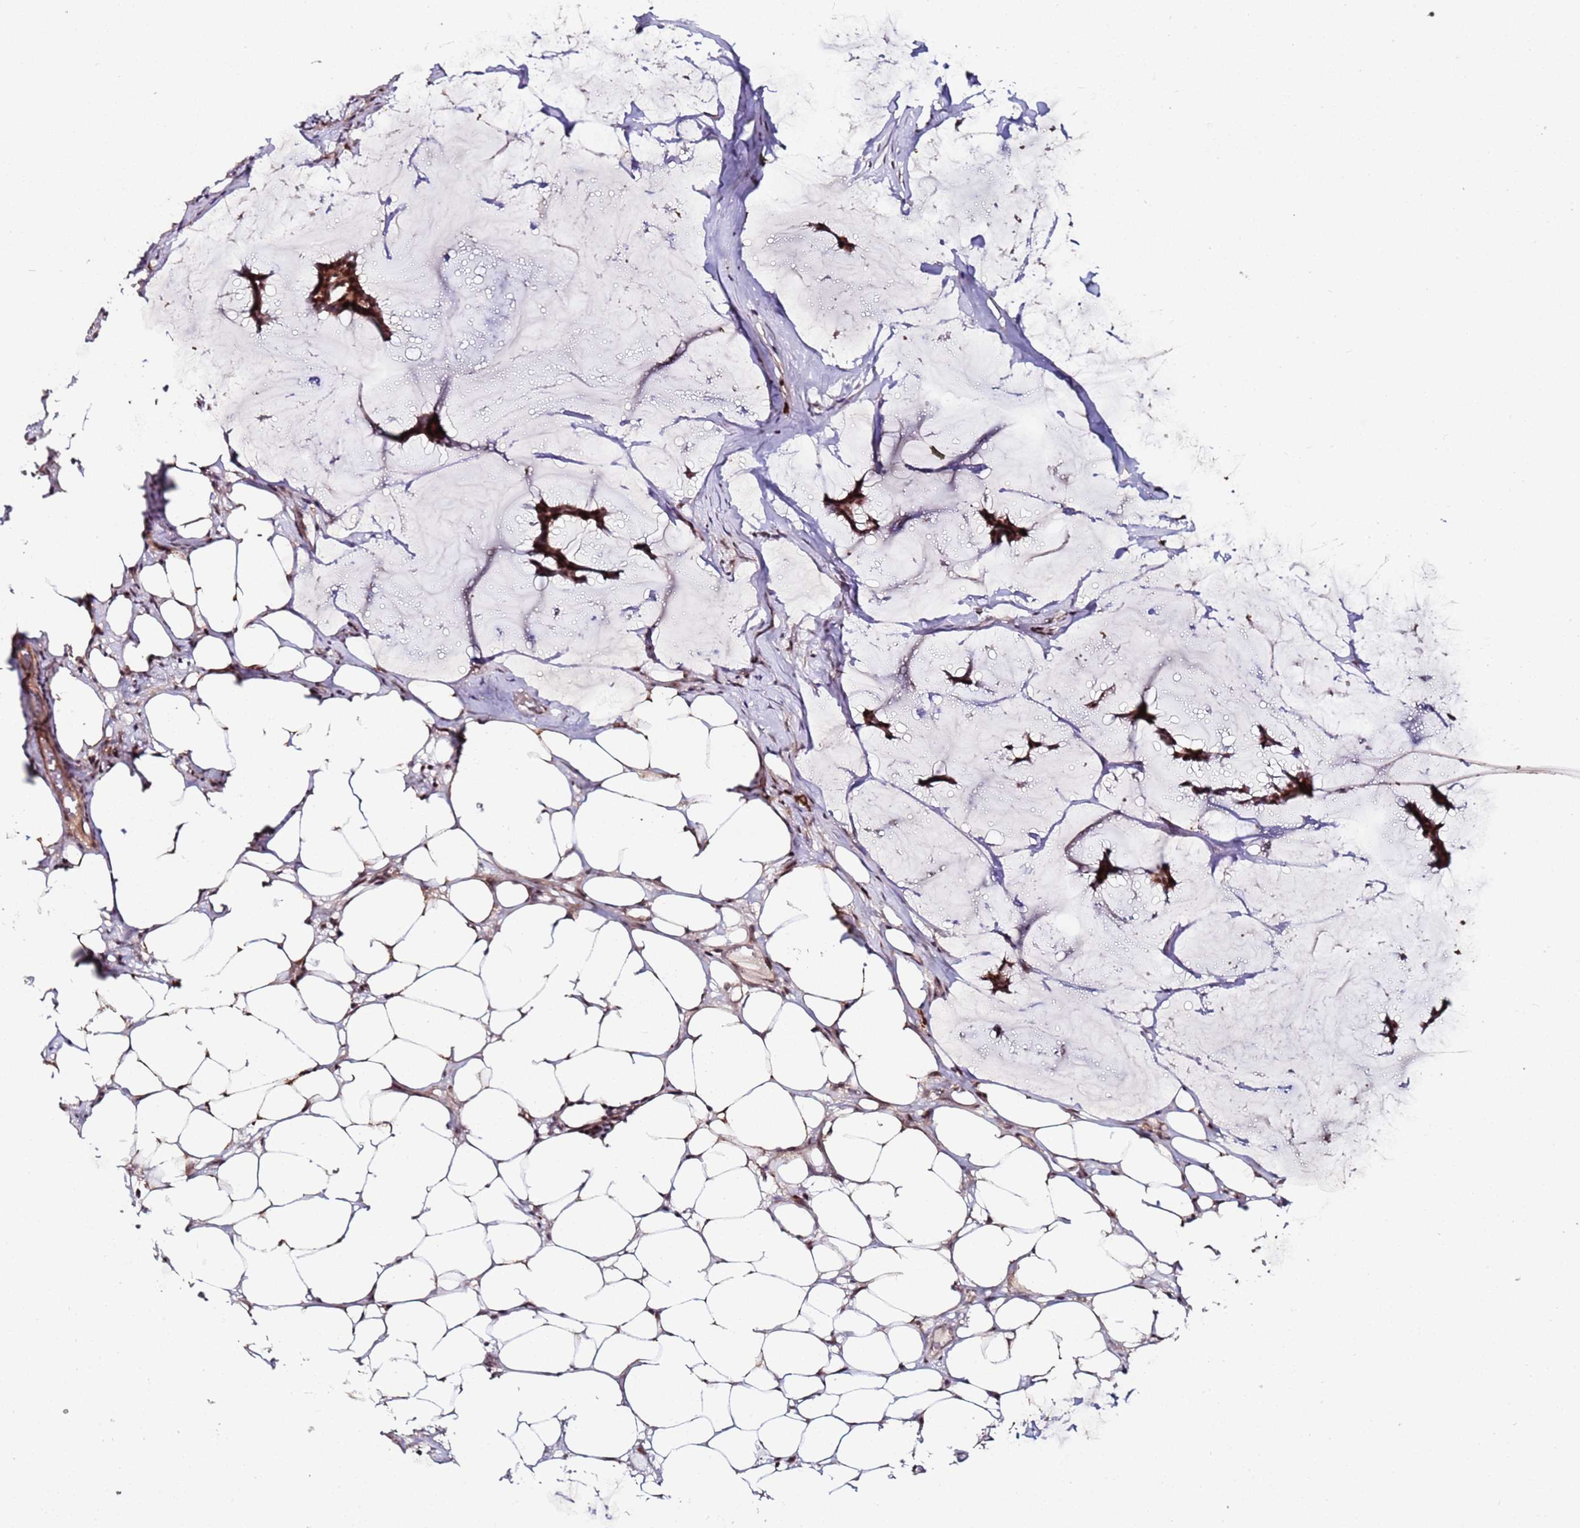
{"staining": {"intensity": "moderate", "quantity": ">75%", "location": "cytoplasmic/membranous,nuclear"}, "tissue": "breast cancer", "cell_type": "Tumor cells", "image_type": "cancer", "snomed": [{"axis": "morphology", "description": "Duct carcinoma"}, {"axis": "topography", "description": "Breast"}], "caption": "Breast cancer (infiltrating ductal carcinoma) stained with immunohistochemistry displays moderate cytoplasmic/membranous and nuclear staining in about >75% of tumor cells.", "gene": "PPM1H", "patient": {"sex": "female", "age": 93}}